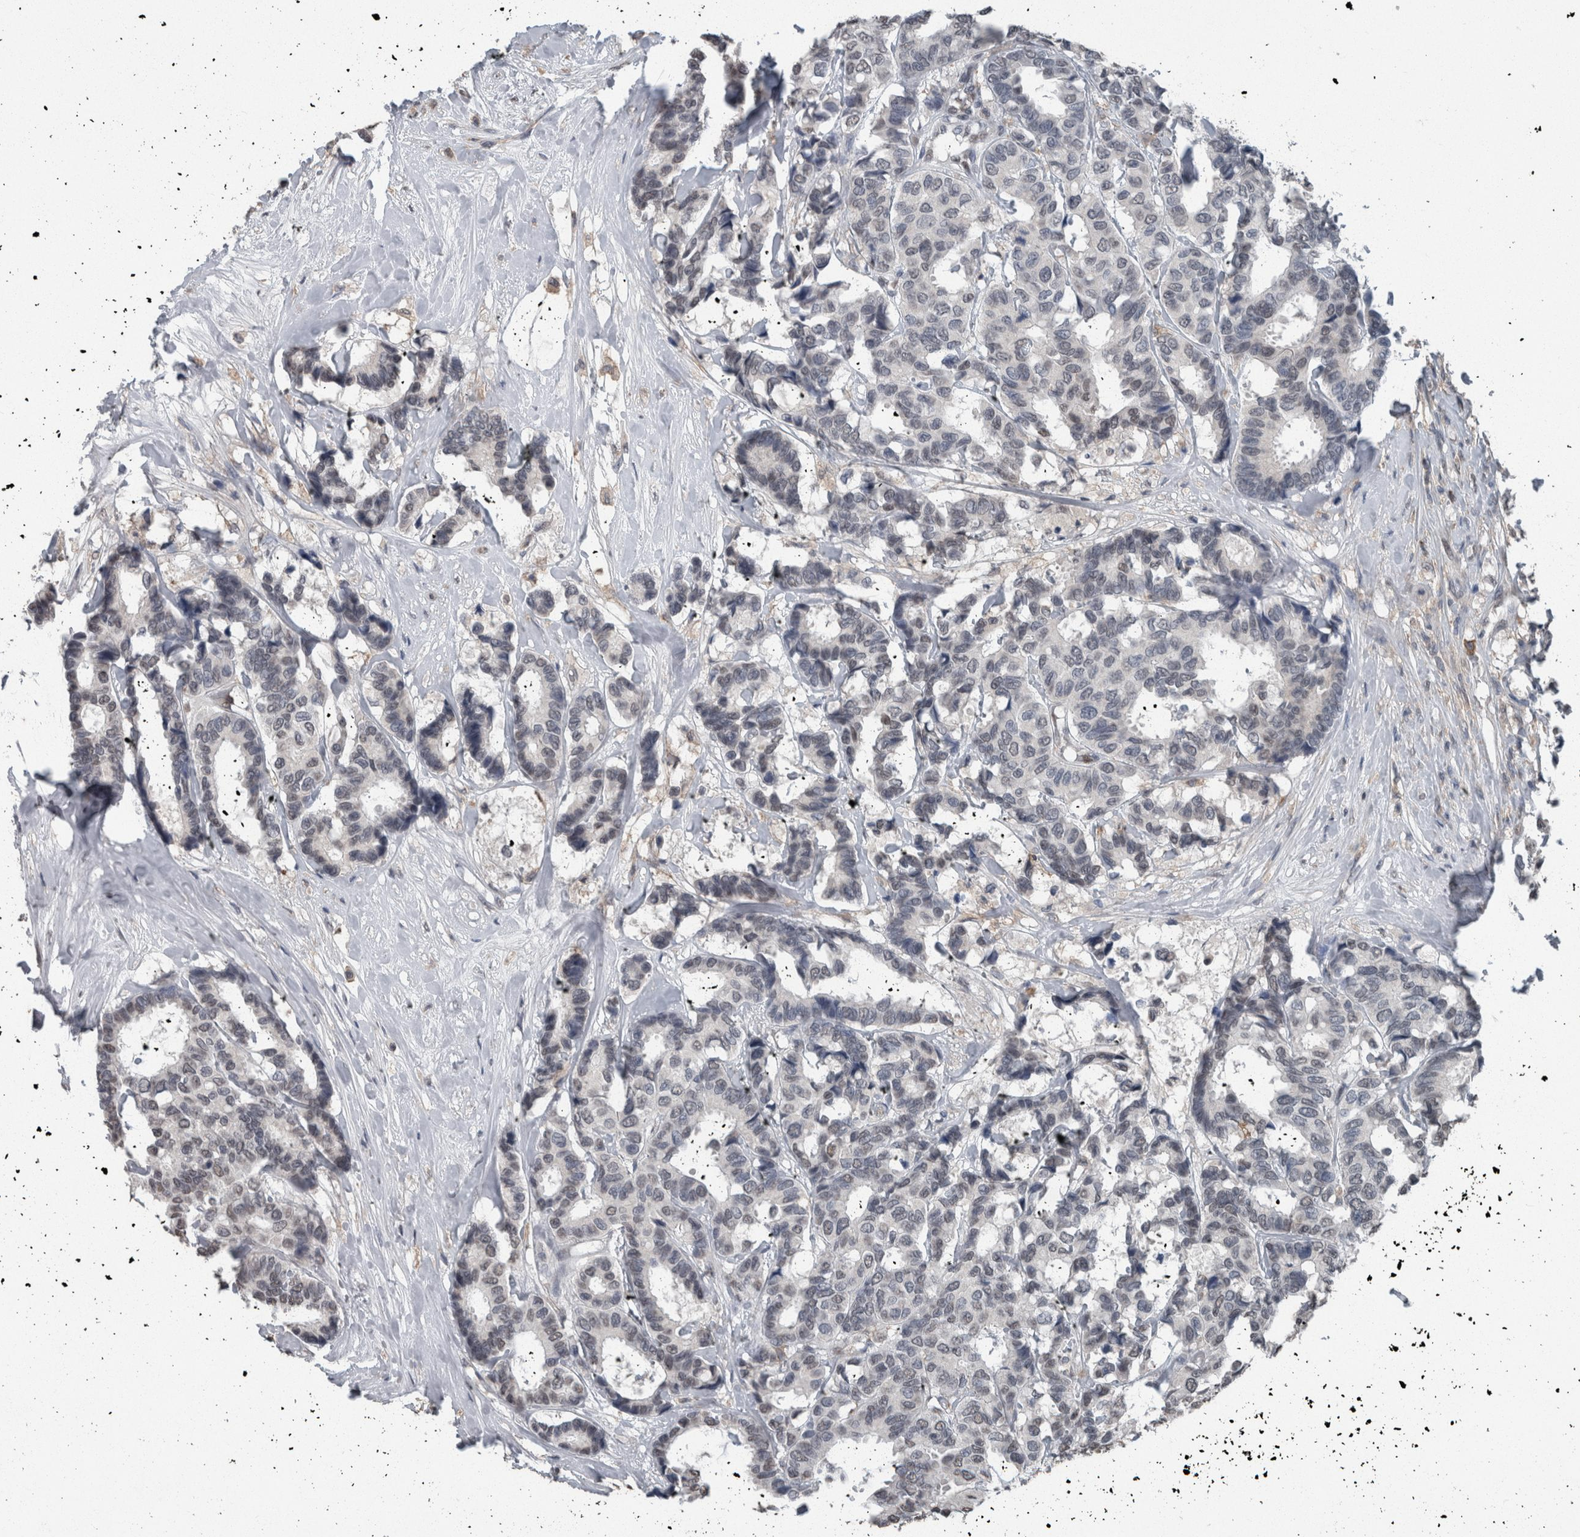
{"staining": {"intensity": "negative", "quantity": "none", "location": "none"}, "tissue": "breast cancer", "cell_type": "Tumor cells", "image_type": "cancer", "snomed": [{"axis": "morphology", "description": "Duct carcinoma"}, {"axis": "topography", "description": "Breast"}], "caption": "A histopathology image of breast cancer stained for a protein exhibits no brown staining in tumor cells.", "gene": "MAFF", "patient": {"sex": "female", "age": 87}}